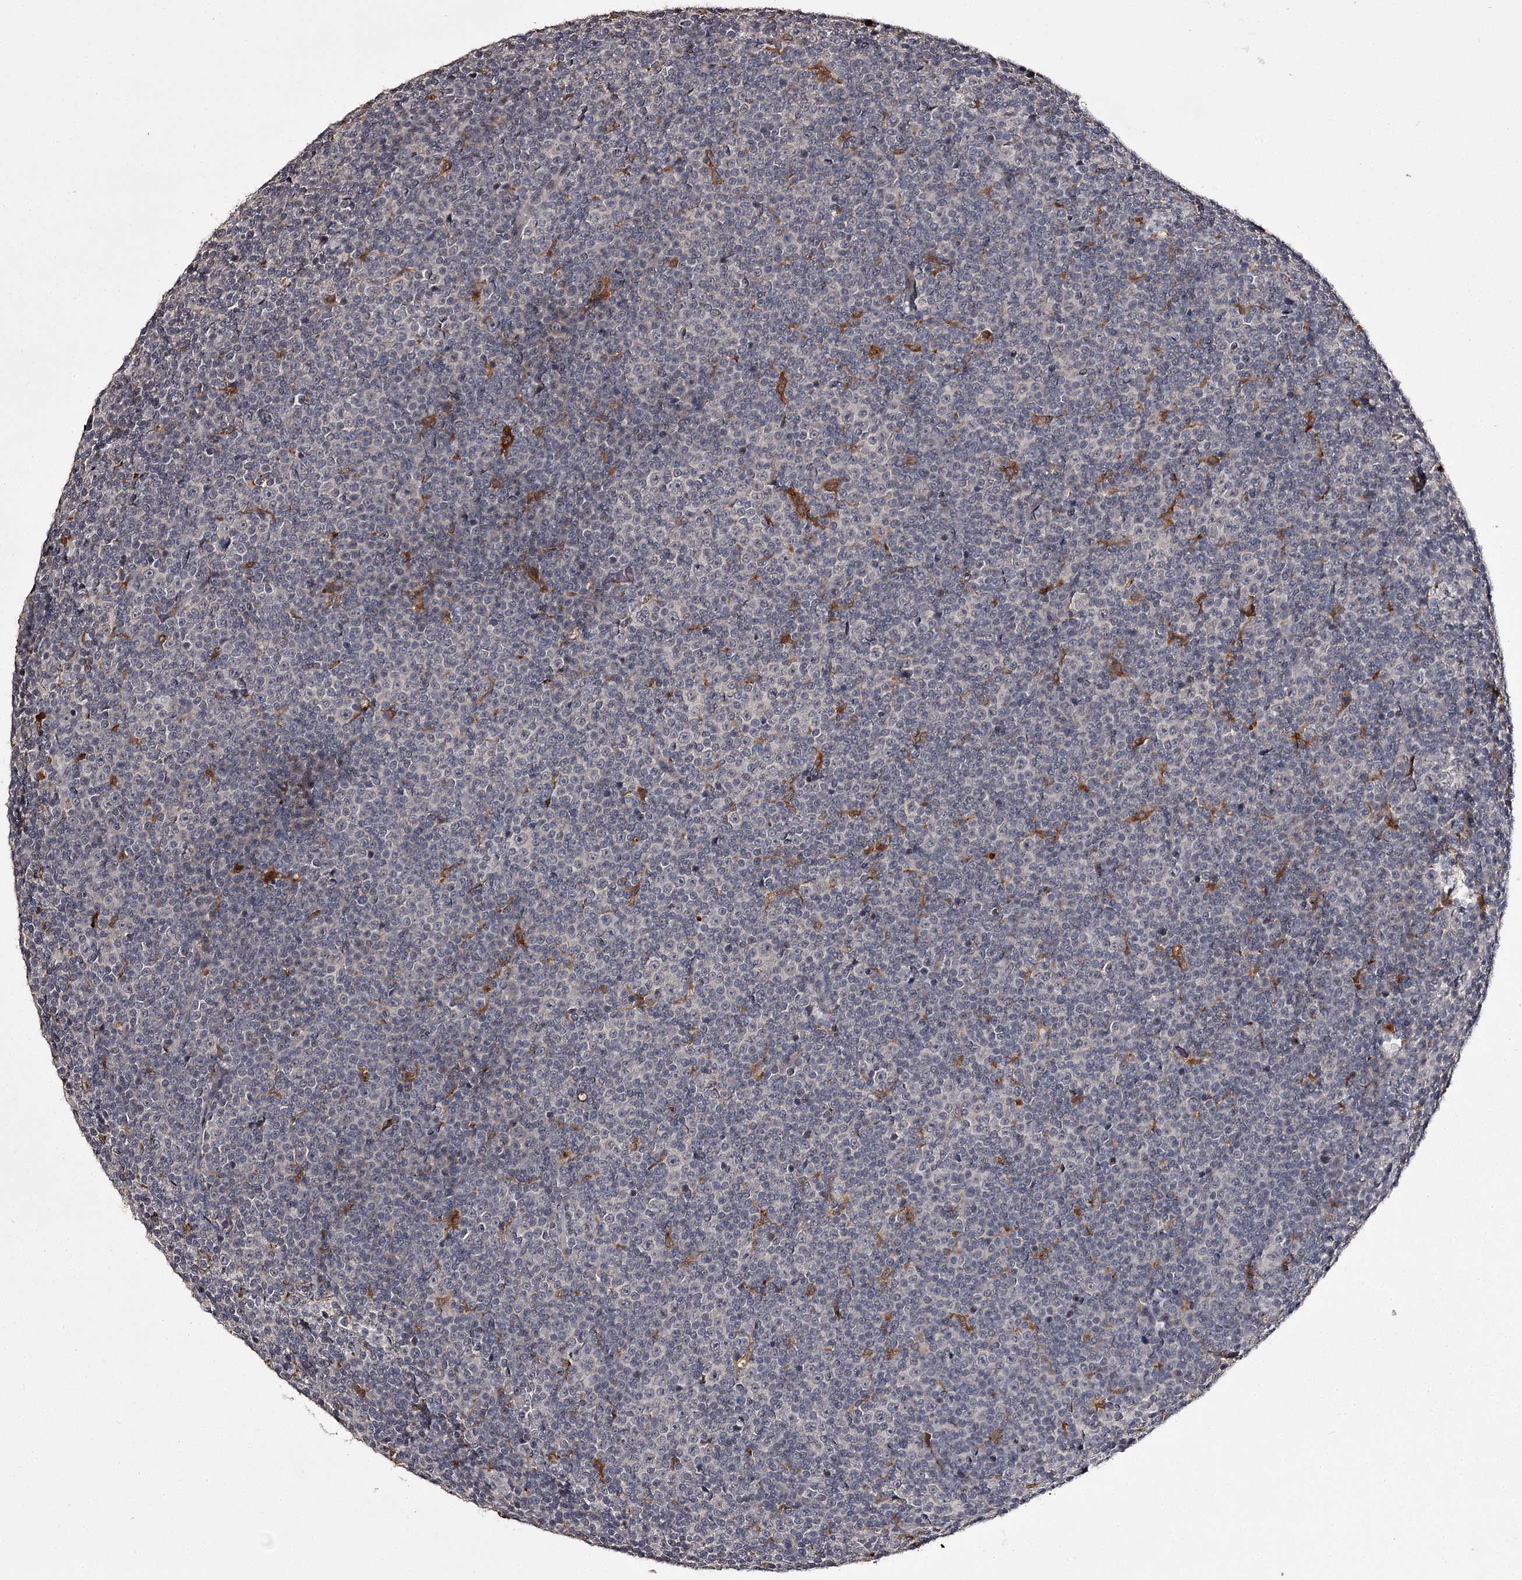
{"staining": {"intensity": "moderate", "quantity": "<25%", "location": "cytoplasmic/membranous"}, "tissue": "lymphoma", "cell_type": "Tumor cells", "image_type": "cancer", "snomed": [{"axis": "morphology", "description": "Malignant lymphoma, non-Hodgkin's type, Low grade"}, {"axis": "topography", "description": "Lymph node"}], "caption": "The immunohistochemical stain shows moderate cytoplasmic/membranous expression in tumor cells of low-grade malignant lymphoma, non-Hodgkin's type tissue.", "gene": "SLC32A1", "patient": {"sex": "female", "age": 67}}